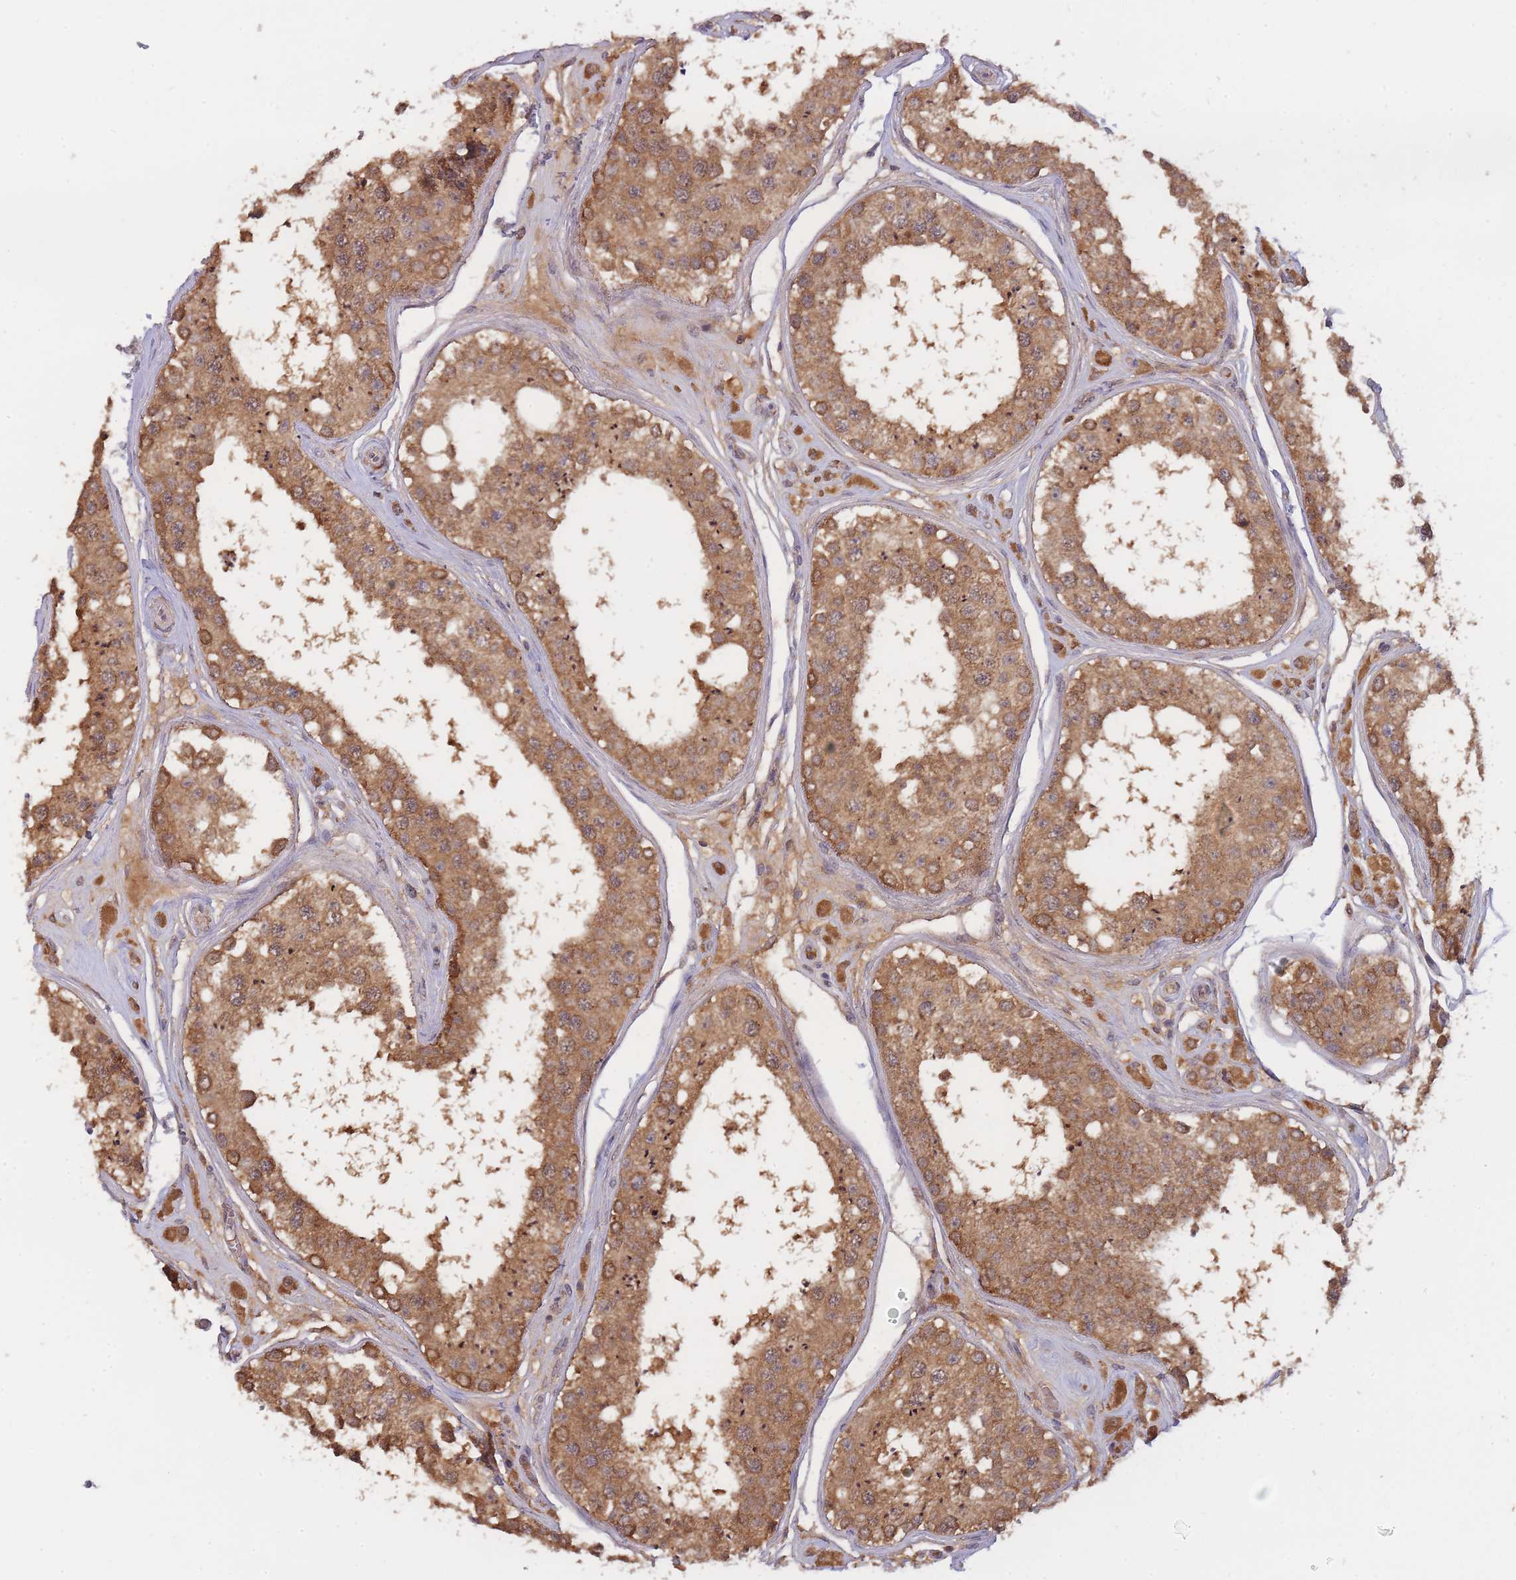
{"staining": {"intensity": "moderate", "quantity": ">75%", "location": "cytoplasmic/membranous"}, "tissue": "testis", "cell_type": "Cells in seminiferous ducts", "image_type": "normal", "snomed": [{"axis": "morphology", "description": "Normal tissue, NOS"}, {"axis": "topography", "description": "Testis"}], "caption": "Testis stained for a protein (brown) demonstrates moderate cytoplasmic/membranous positive staining in about >75% of cells in seminiferous ducts.", "gene": "PIP4P1", "patient": {"sex": "male", "age": 25}}